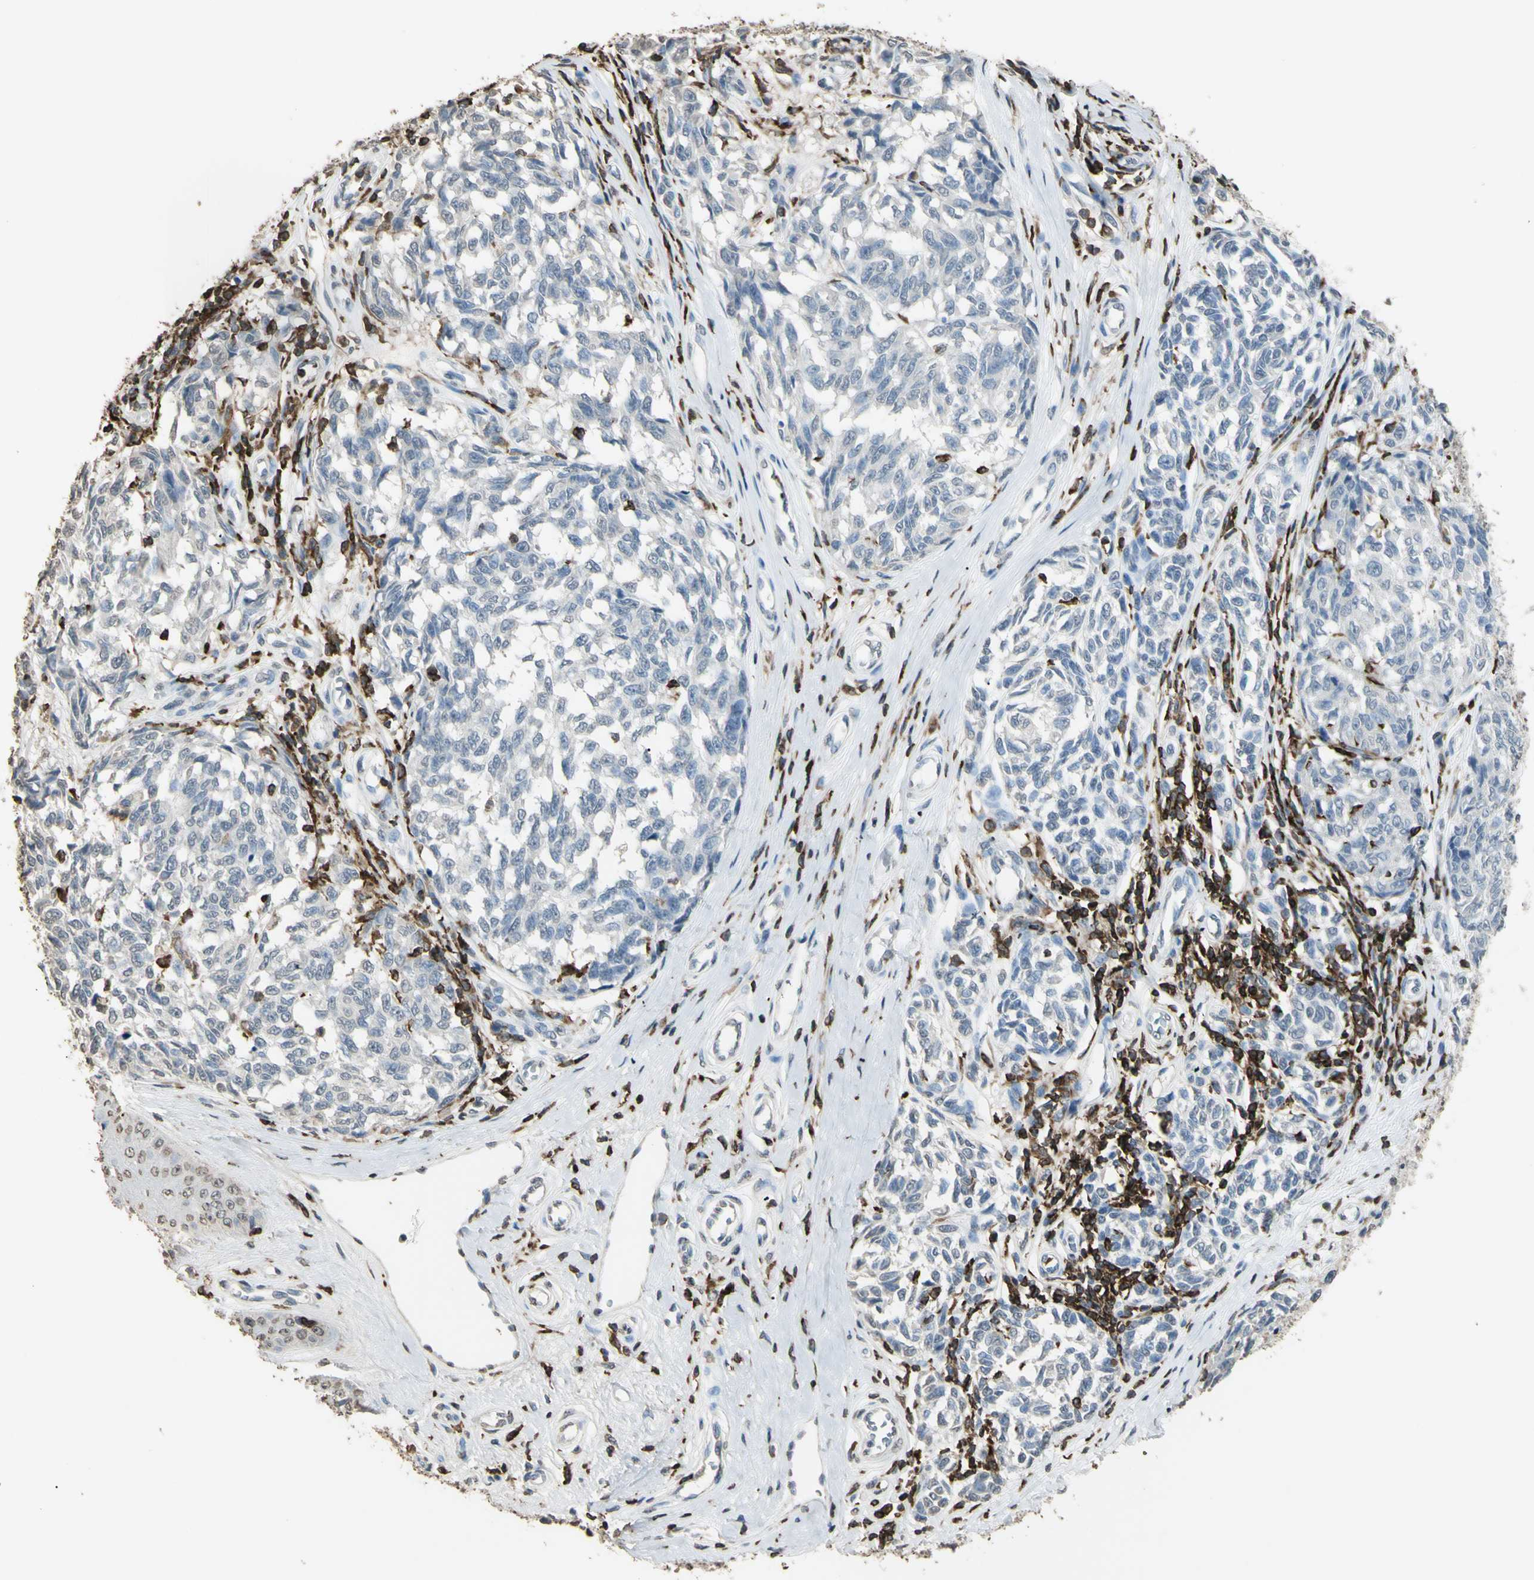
{"staining": {"intensity": "negative", "quantity": "none", "location": "none"}, "tissue": "melanoma", "cell_type": "Tumor cells", "image_type": "cancer", "snomed": [{"axis": "morphology", "description": "Malignant melanoma, NOS"}, {"axis": "topography", "description": "Skin"}], "caption": "High power microscopy micrograph of an immunohistochemistry photomicrograph of malignant melanoma, revealing no significant positivity in tumor cells.", "gene": "PSTPIP1", "patient": {"sex": "female", "age": 64}}